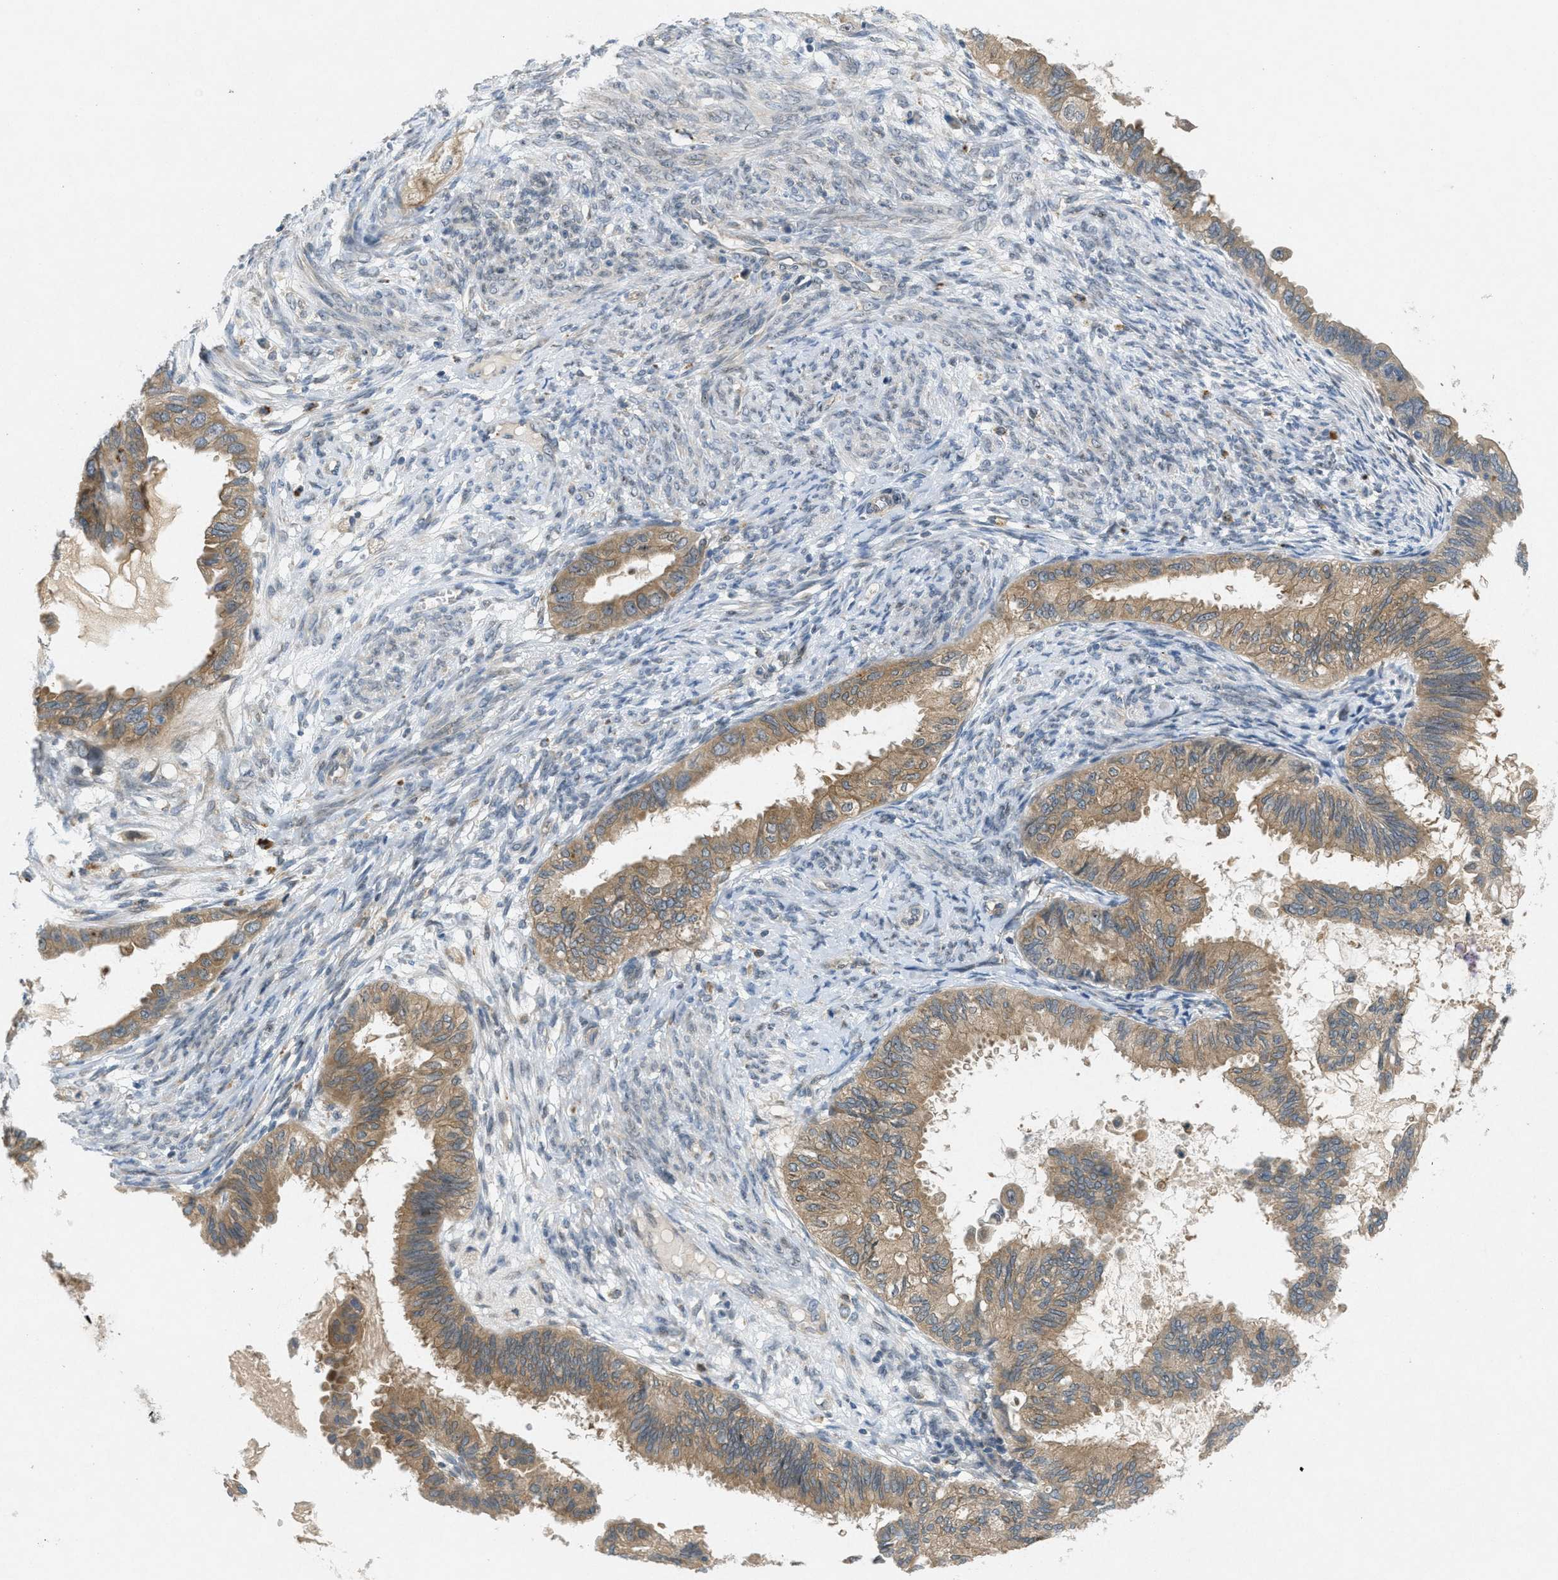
{"staining": {"intensity": "weak", "quantity": ">75%", "location": "cytoplasmic/membranous"}, "tissue": "cervical cancer", "cell_type": "Tumor cells", "image_type": "cancer", "snomed": [{"axis": "morphology", "description": "Normal tissue, NOS"}, {"axis": "morphology", "description": "Adenocarcinoma, NOS"}, {"axis": "topography", "description": "Cervix"}, {"axis": "topography", "description": "Endometrium"}], "caption": "The histopathology image shows immunohistochemical staining of cervical cancer. There is weak cytoplasmic/membranous positivity is identified in approximately >75% of tumor cells. The staining was performed using DAB (3,3'-diaminobenzidine) to visualize the protein expression in brown, while the nuclei were stained in blue with hematoxylin (Magnification: 20x).", "gene": "SIGMAR1", "patient": {"sex": "female", "age": 86}}